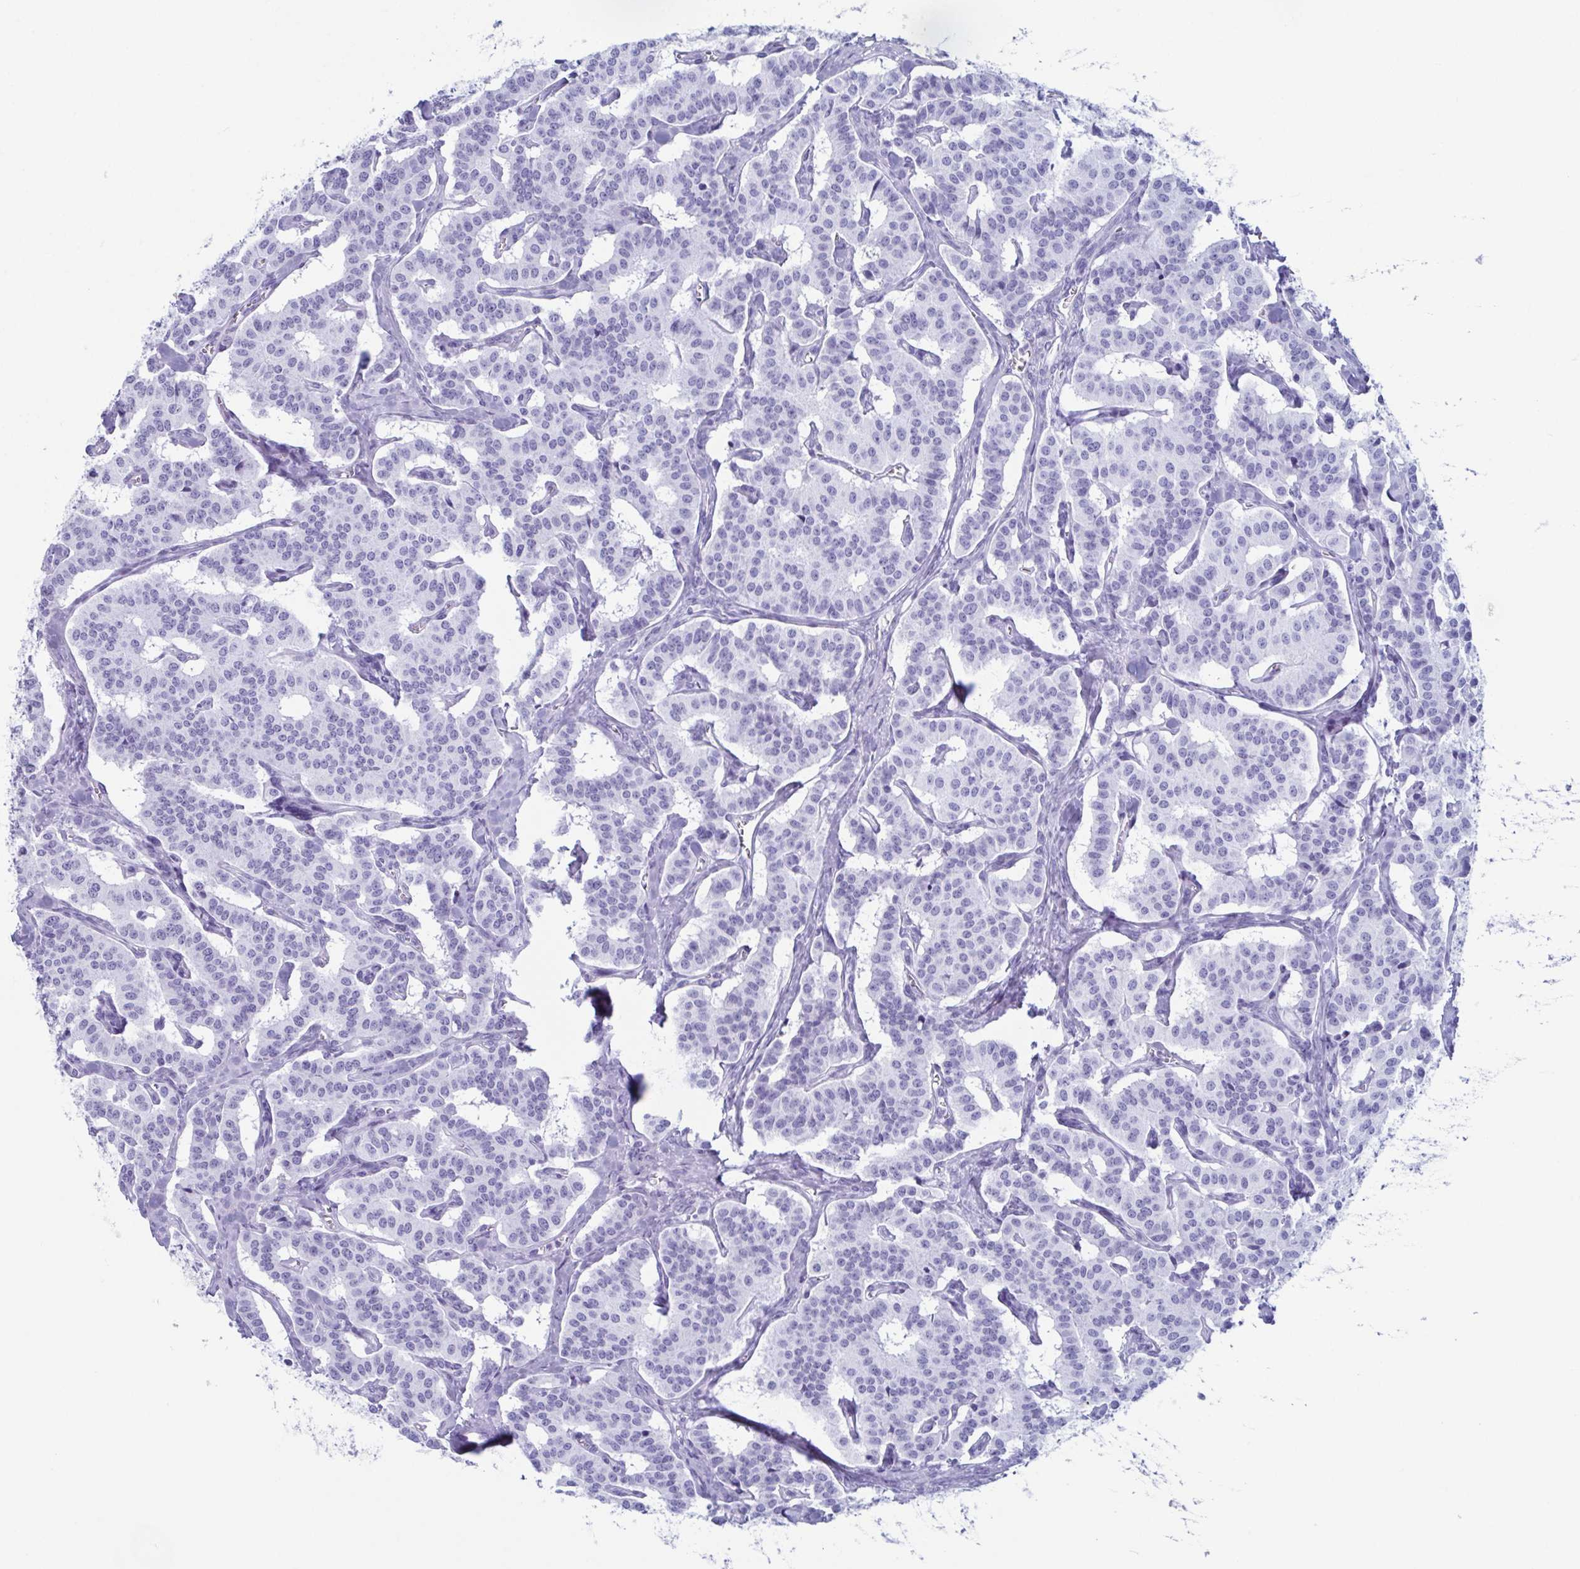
{"staining": {"intensity": "negative", "quantity": "none", "location": "none"}, "tissue": "carcinoid", "cell_type": "Tumor cells", "image_type": "cancer", "snomed": [{"axis": "morphology", "description": "Carcinoid, malignant, NOS"}, {"axis": "topography", "description": "Lung"}], "caption": "Immunohistochemical staining of human carcinoid demonstrates no significant expression in tumor cells.", "gene": "ENKUR", "patient": {"sex": "female", "age": 46}}